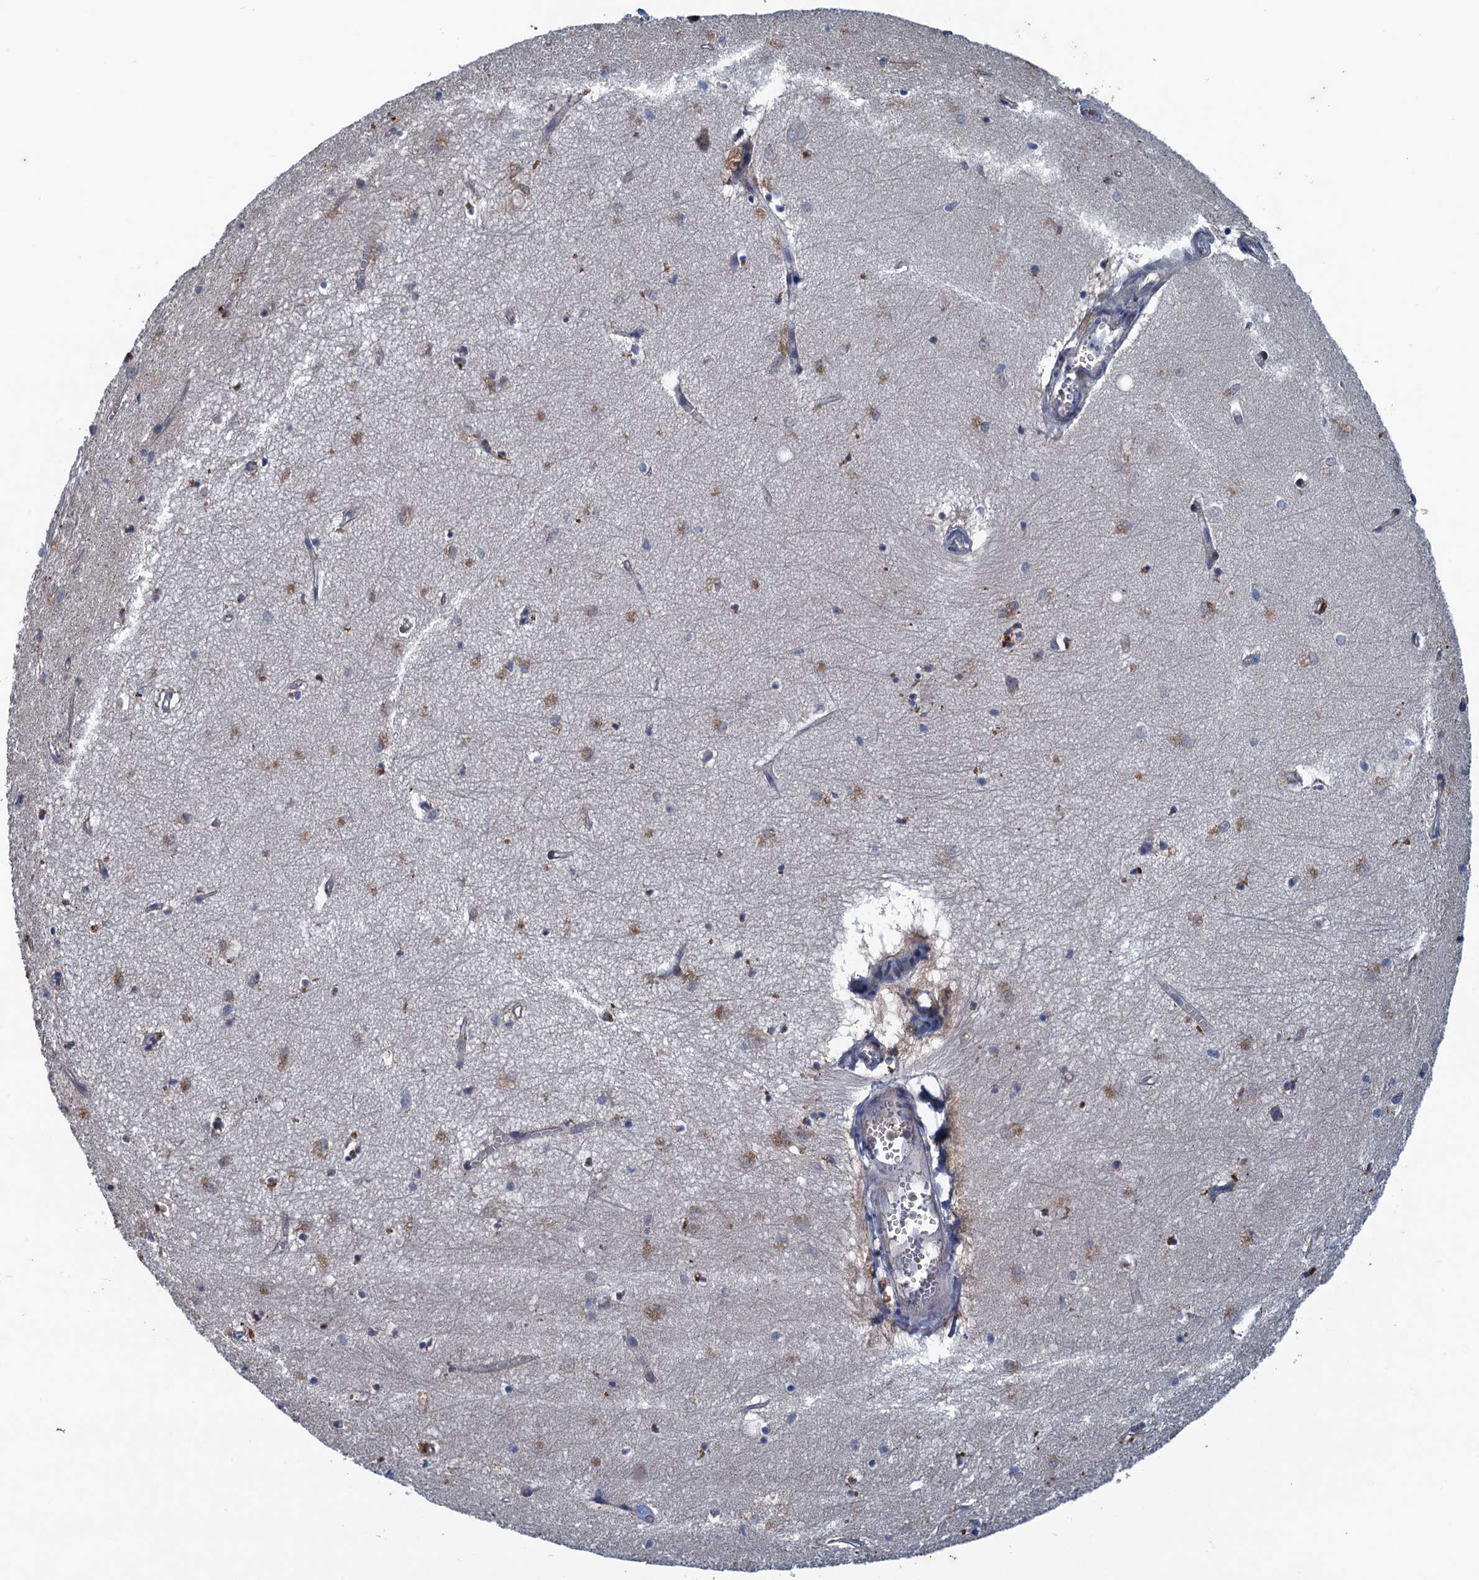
{"staining": {"intensity": "moderate", "quantity": "<25%", "location": "cytoplasmic/membranous"}, "tissue": "hippocampus", "cell_type": "Glial cells", "image_type": "normal", "snomed": [{"axis": "morphology", "description": "Normal tissue, NOS"}, {"axis": "topography", "description": "Hippocampus"}], "caption": "Glial cells reveal moderate cytoplasmic/membranous staining in approximately <25% of cells in unremarkable hippocampus.", "gene": "KBTBD8", "patient": {"sex": "female", "age": 64}}